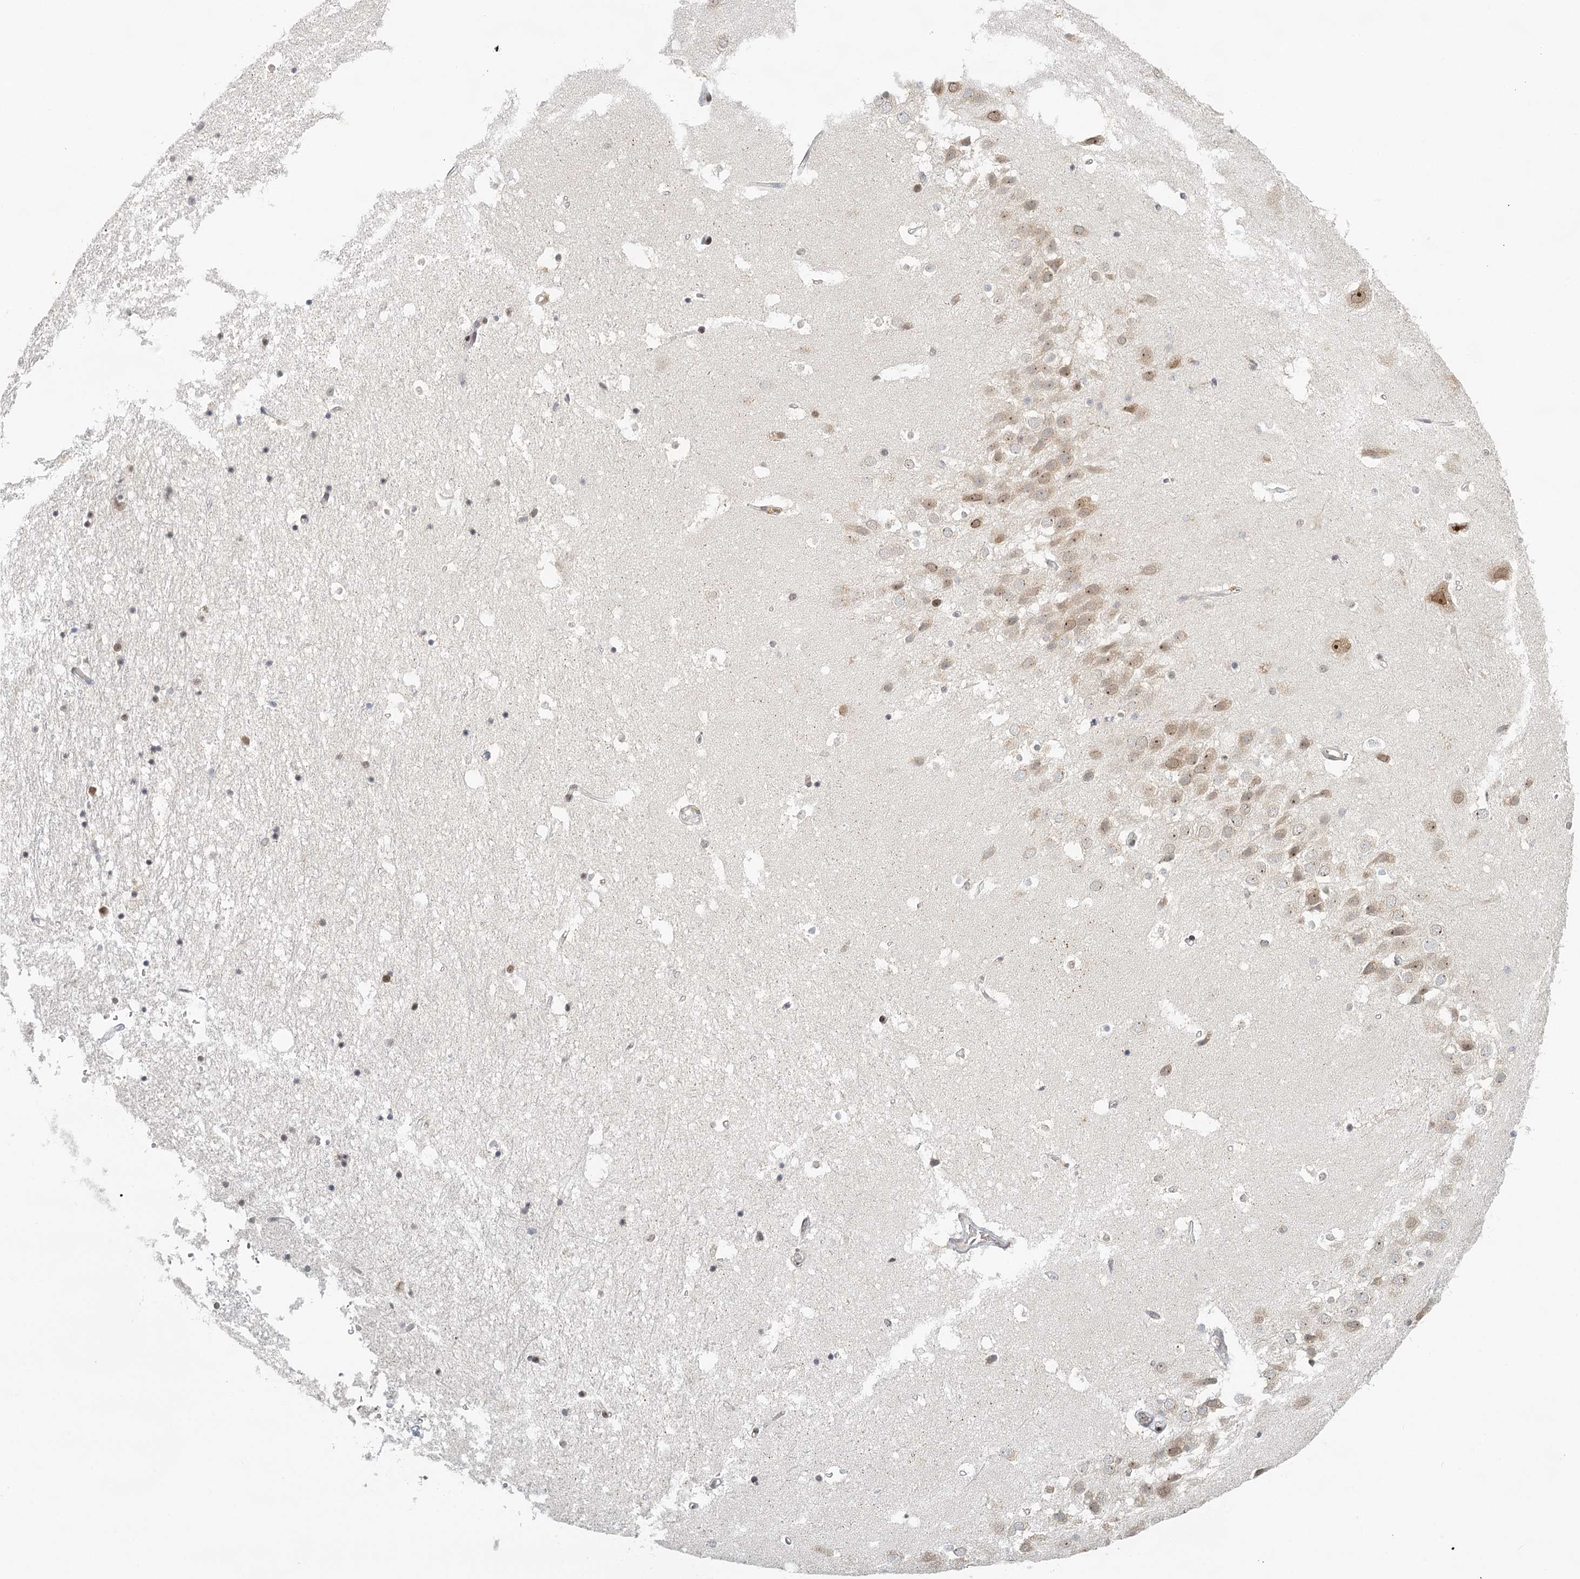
{"staining": {"intensity": "weak", "quantity": "<25%", "location": "nuclear"}, "tissue": "hippocampus", "cell_type": "Glial cells", "image_type": "normal", "snomed": [{"axis": "morphology", "description": "Normal tissue, NOS"}, {"axis": "topography", "description": "Hippocampus"}], "caption": "High power microscopy histopathology image of an IHC image of normal hippocampus, revealing no significant expression in glial cells. (Stains: DAB (3,3'-diaminobenzidine) immunohistochemistry with hematoxylin counter stain, Microscopy: brightfield microscopy at high magnification).", "gene": "TREX1", "patient": {"sex": "female", "age": 52}}